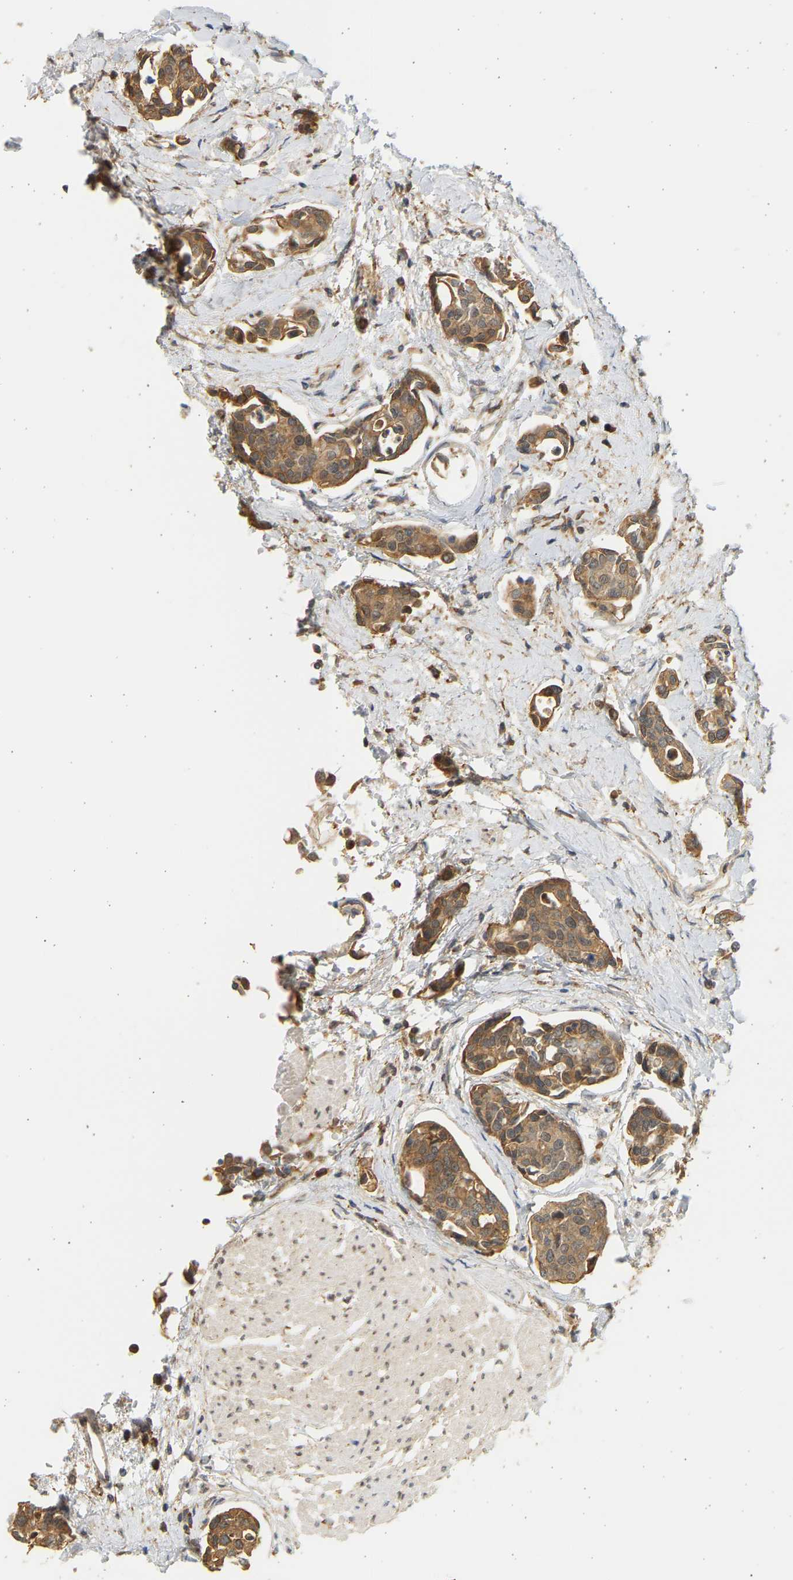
{"staining": {"intensity": "moderate", "quantity": ">75%", "location": "cytoplasmic/membranous"}, "tissue": "urothelial cancer", "cell_type": "Tumor cells", "image_type": "cancer", "snomed": [{"axis": "morphology", "description": "Urothelial carcinoma, High grade"}, {"axis": "topography", "description": "Urinary bladder"}], "caption": "Protein expression analysis of human urothelial cancer reveals moderate cytoplasmic/membranous staining in approximately >75% of tumor cells. (IHC, brightfield microscopy, high magnification).", "gene": "B4GALT6", "patient": {"sex": "male", "age": 78}}